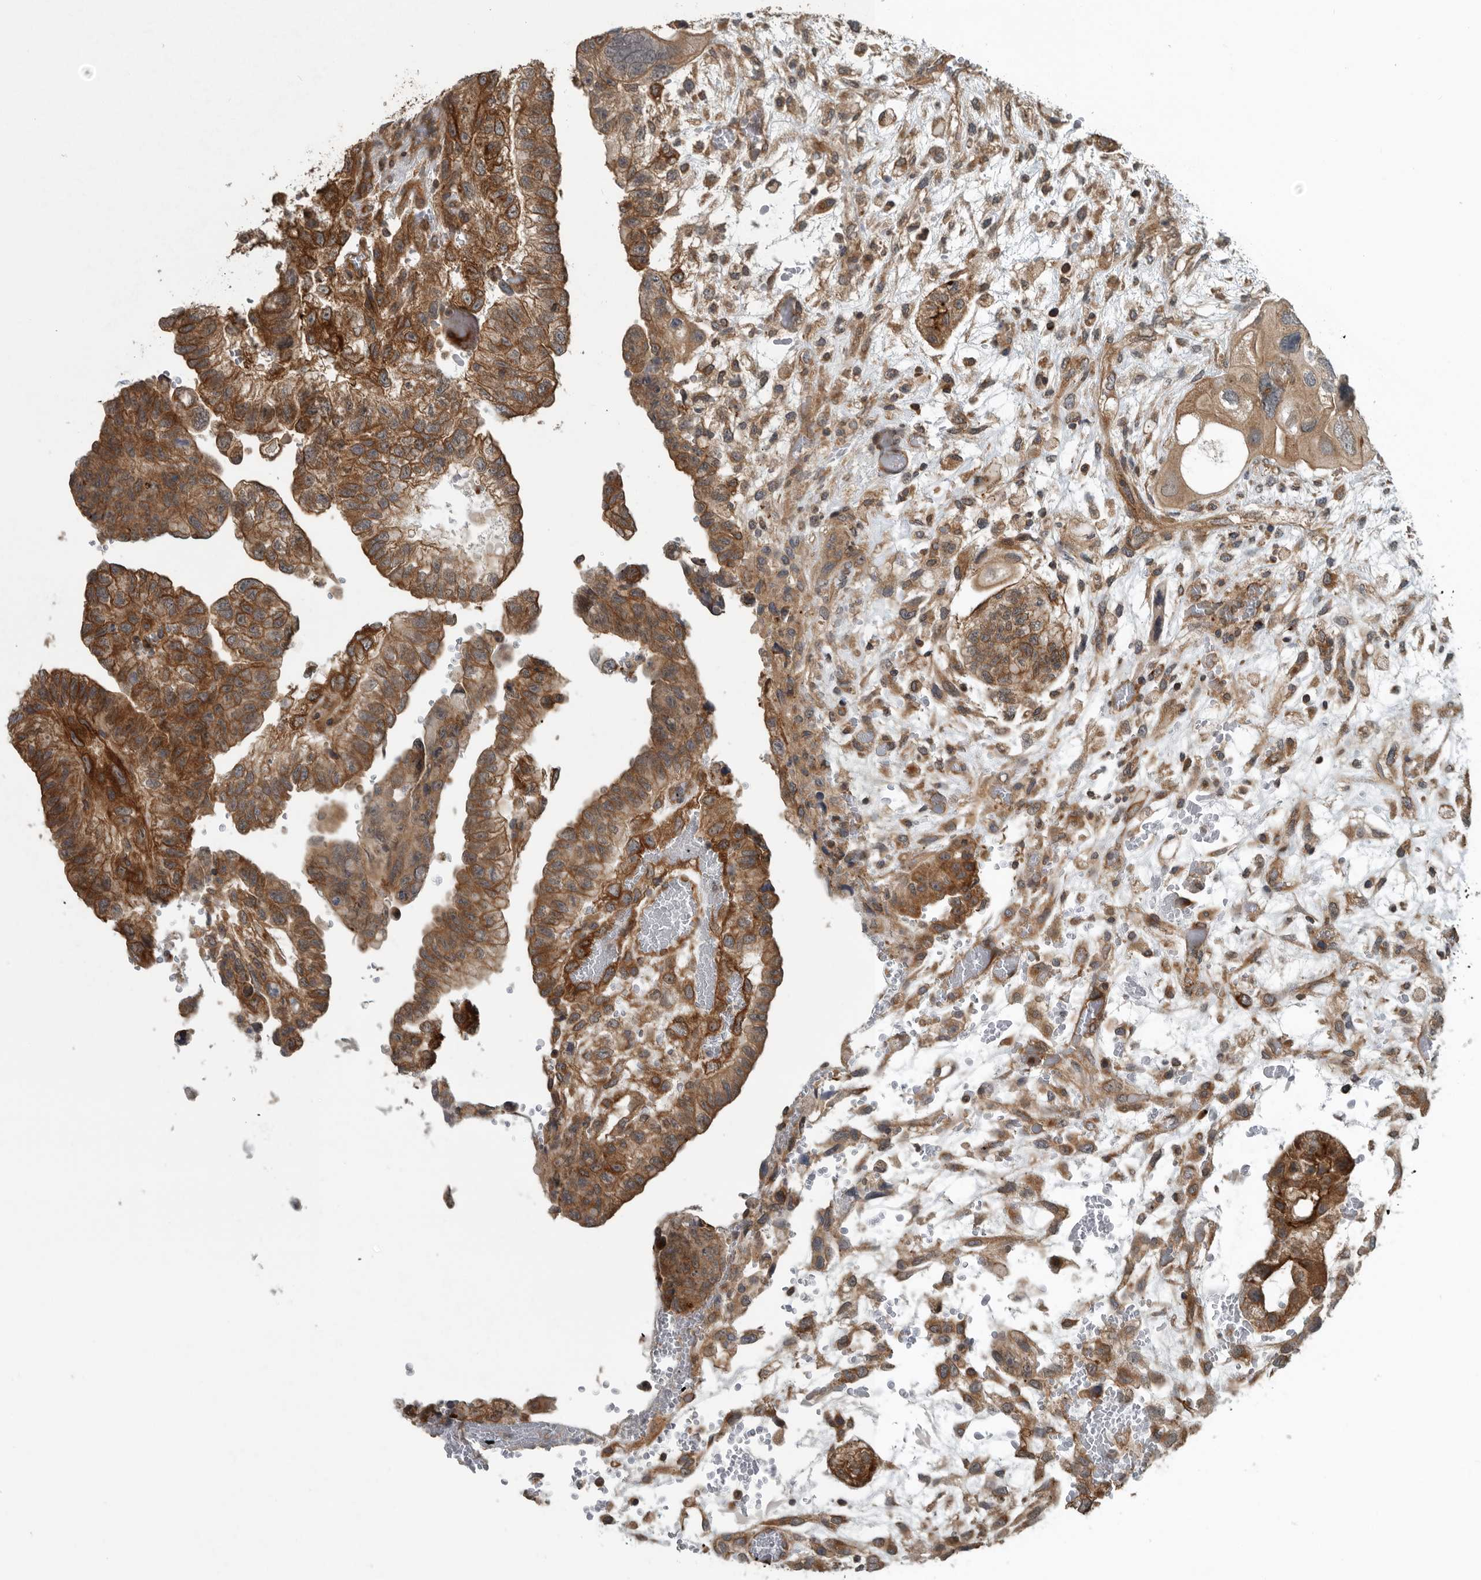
{"staining": {"intensity": "moderate", "quantity": ">75%", "location": "cytoplasmic/membranous"}, "tissue": "testis cancer", "cell_type": "Tumor cells", "image_type": "cancer", "snomed": [{"axis": "morphology", "description": "Carcinoma, Embryonal, NOS"}, {"axis": "topography", "description": "Testis"}], "caption": "DAB (3,3'-diaminobenzidine) immunohistochemical staining of testis cancer reveals moderate cytoplasmic/membranous protein expression in approximately >75% of tumor cells. (IHC, brightfield microscopy, high magnification).", "gene": "AMFR", "patient": {"sex": "male", "age": 36}}